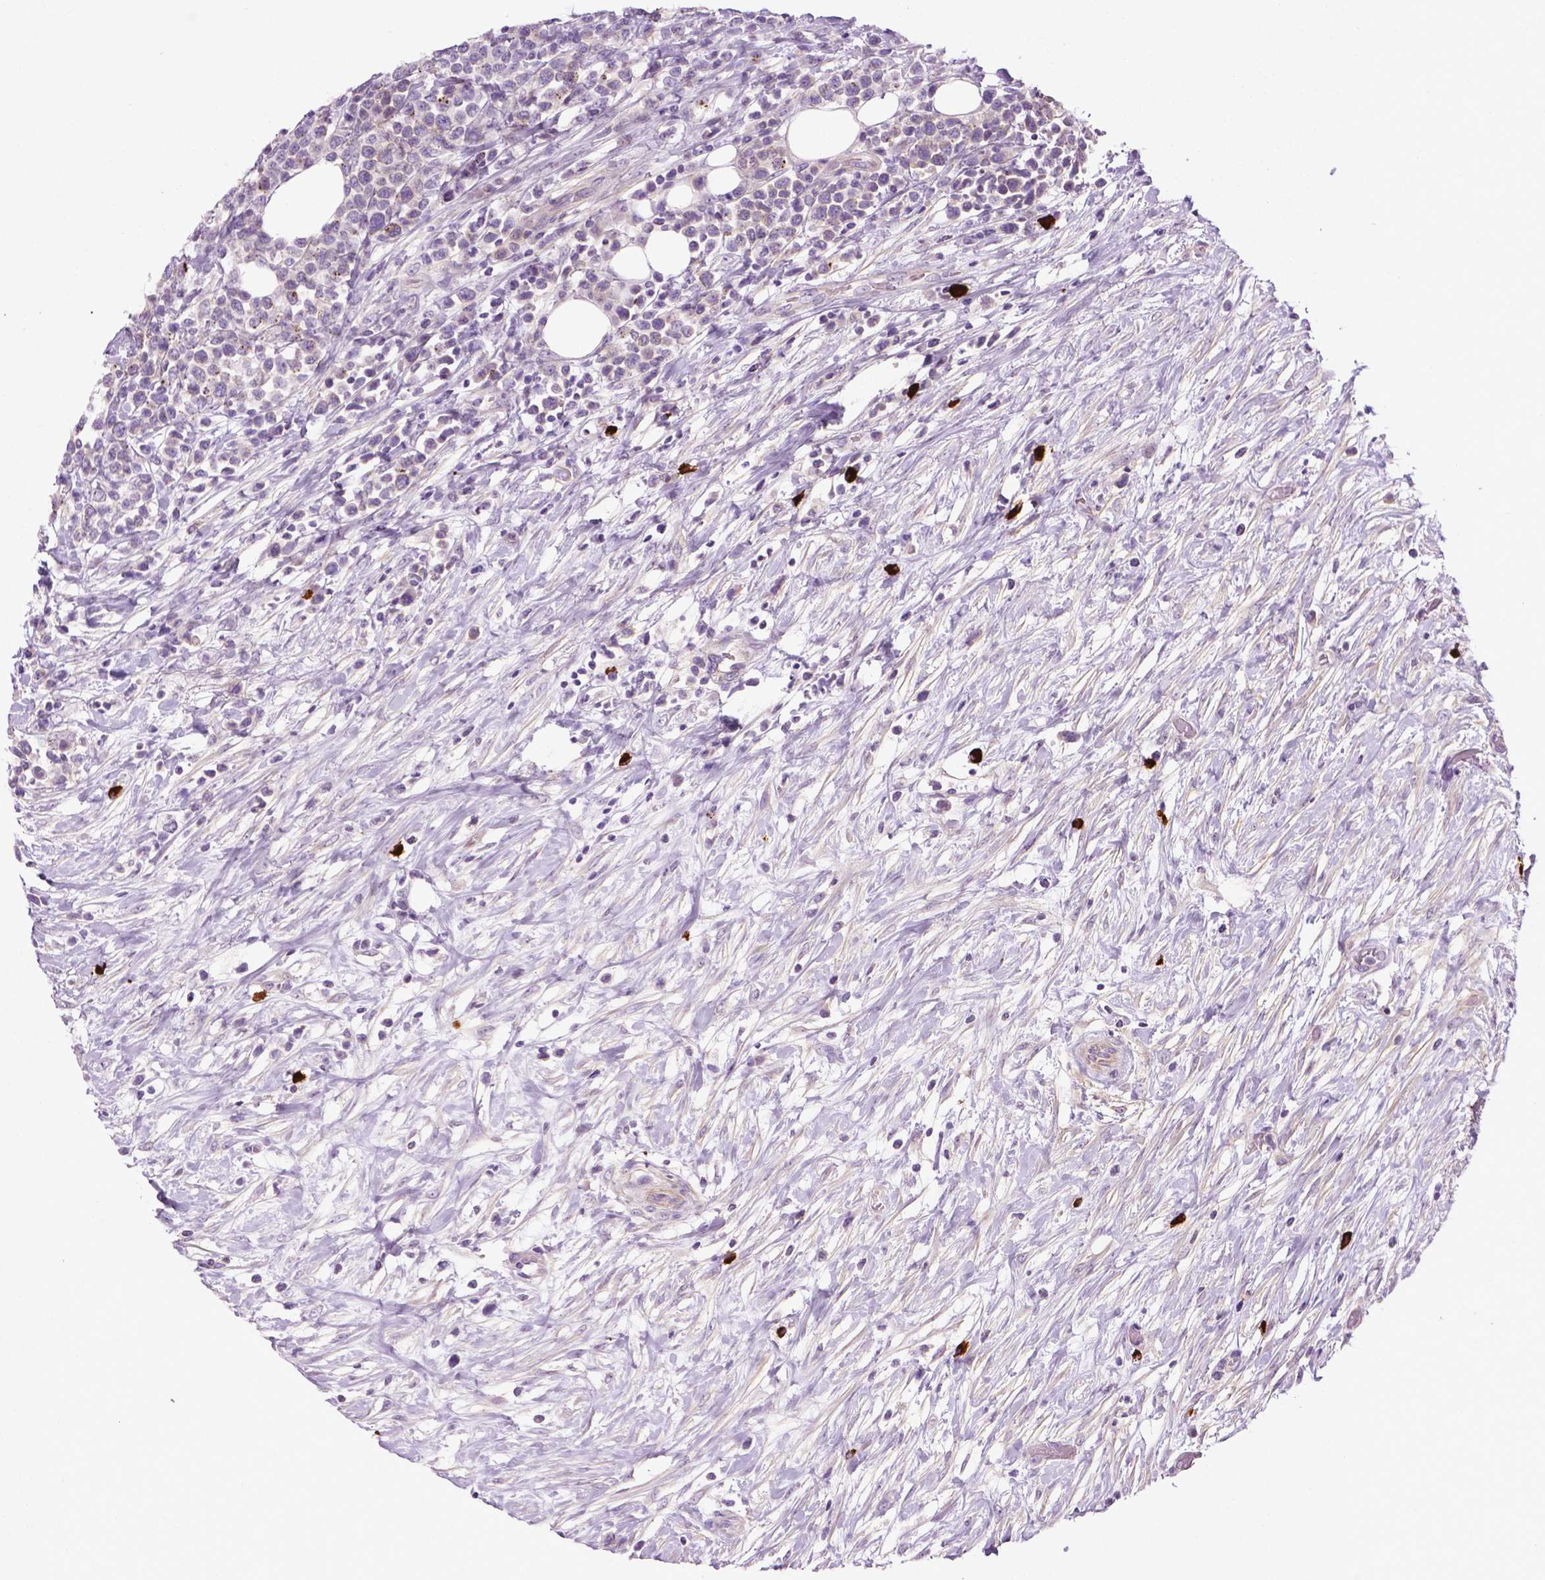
{"staining": {"intensity": "negative", "quantity": "none", "location": "none"}, "tissue": "lymphoma", "cell_type": "Tumor cells", "image_type": "cancer", "snomed": [{"axis": "morphology", "description": "Malignant lymphoma, non-Hodgkin's type, High grade"}, {"axis": "topography", "description": "Soft tissue"}], "caption": "This micrograph is of lymphoma stained with IHC to label a protein in brown with the nuclei are counter-stained blue. There is no expression in tumor cells.", "gene": "SPECC1L", "patient": {"sex": "female", "age": 56}}